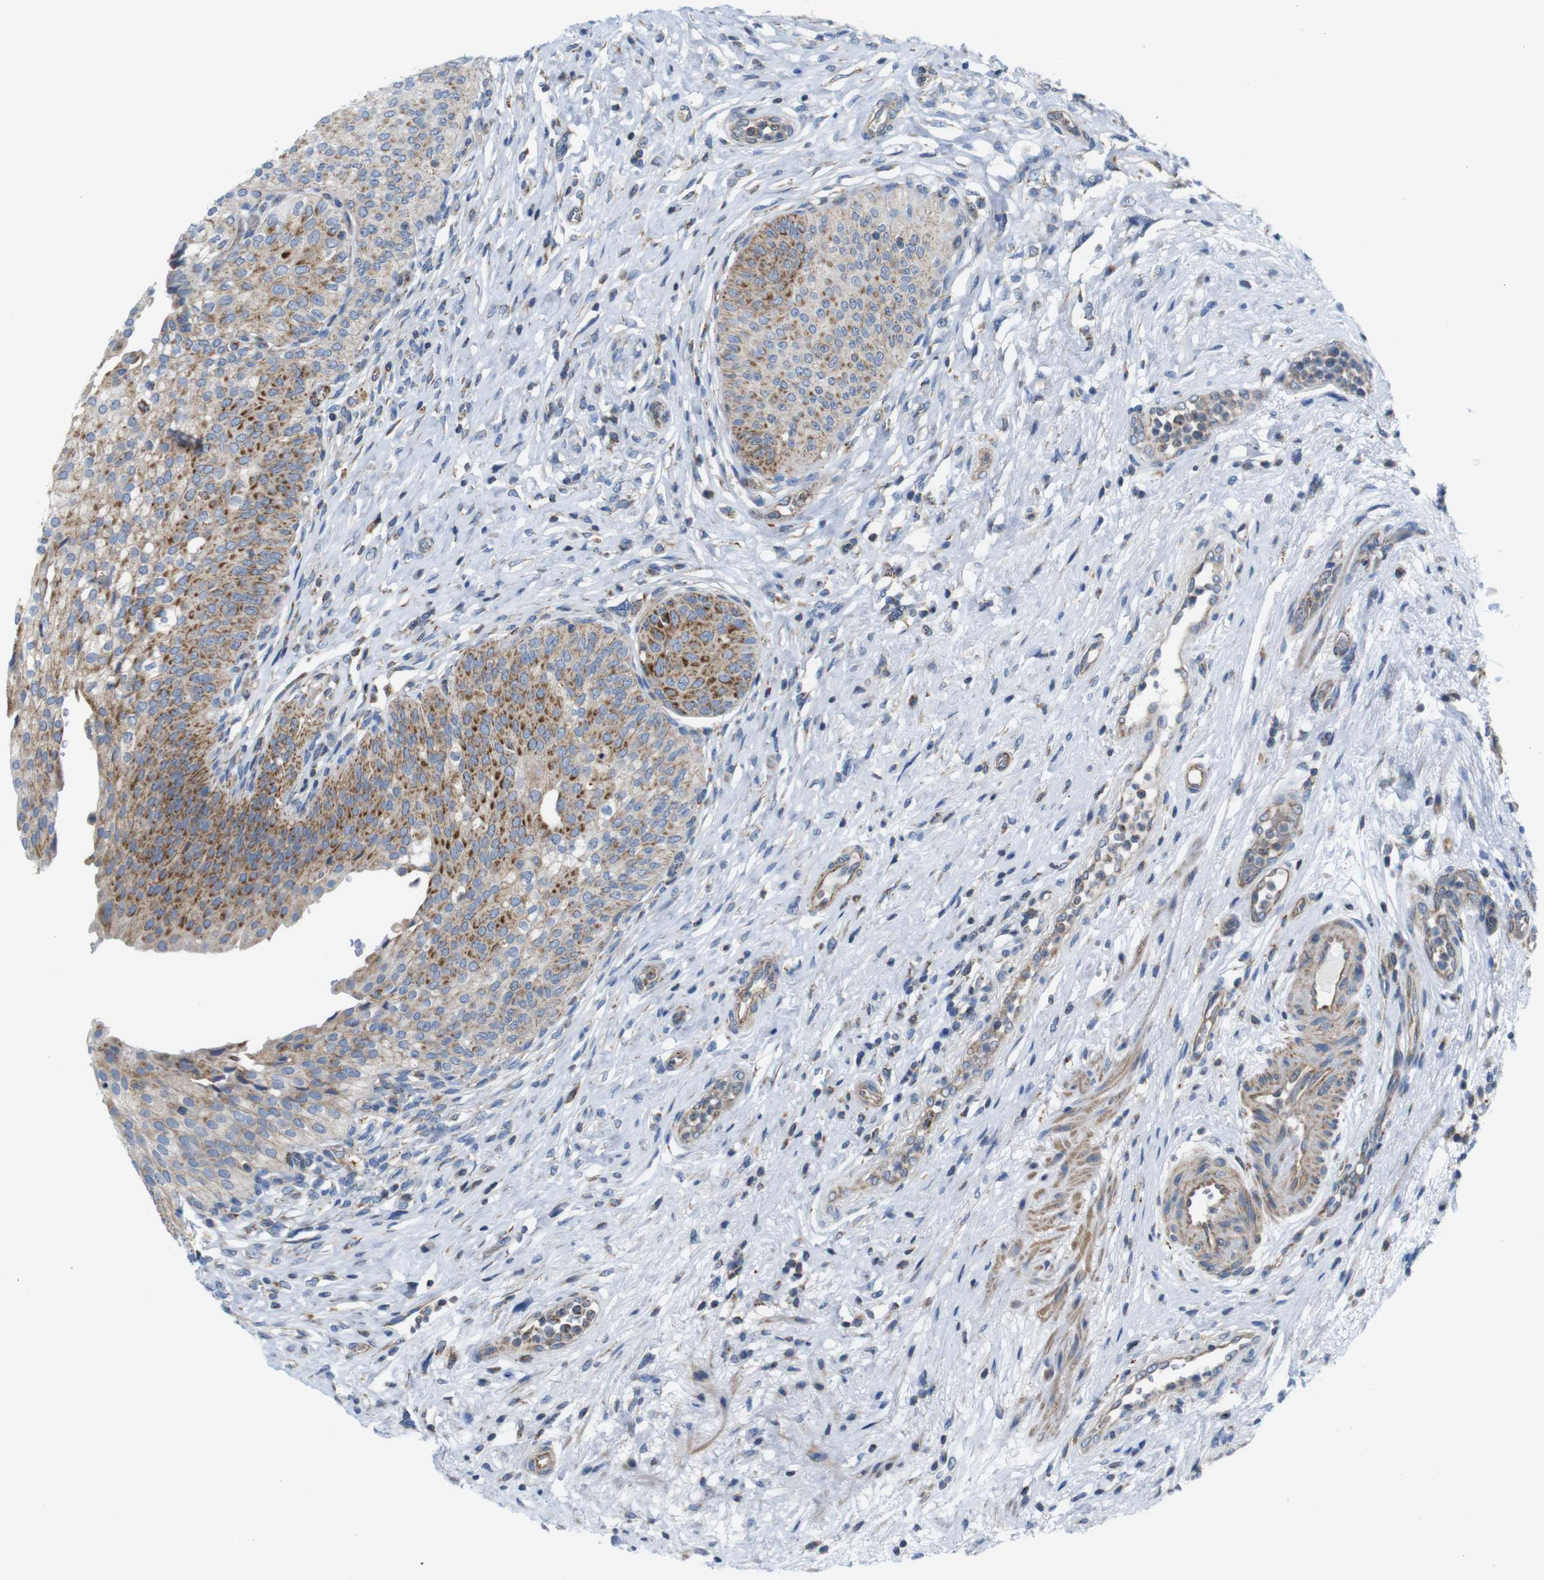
{"staining": {"intensity": "moderate", "quantity": ">75%", "location": "cytoplasmic/membranous"}, "tissue": "urinary bladder", "cell_type": "Urothelial cells", "image_type": "normal", "snomed": [{"axis": "morphology", "description": "Normal tissue, NOS"}, {"axis": "topography", "description": "Urinary bladder"}], "caption": "Immunohistochemistry (IHC) photomicrograph of unremarkable human urinary bladder stained for a protein (brown), which displays medium levels of moderate cytoplasmic/membranous positivity in about >75% of urothelial cells.", "gene": "PDCD1LG2", "patient": {"sex": "male", "age": 46}}